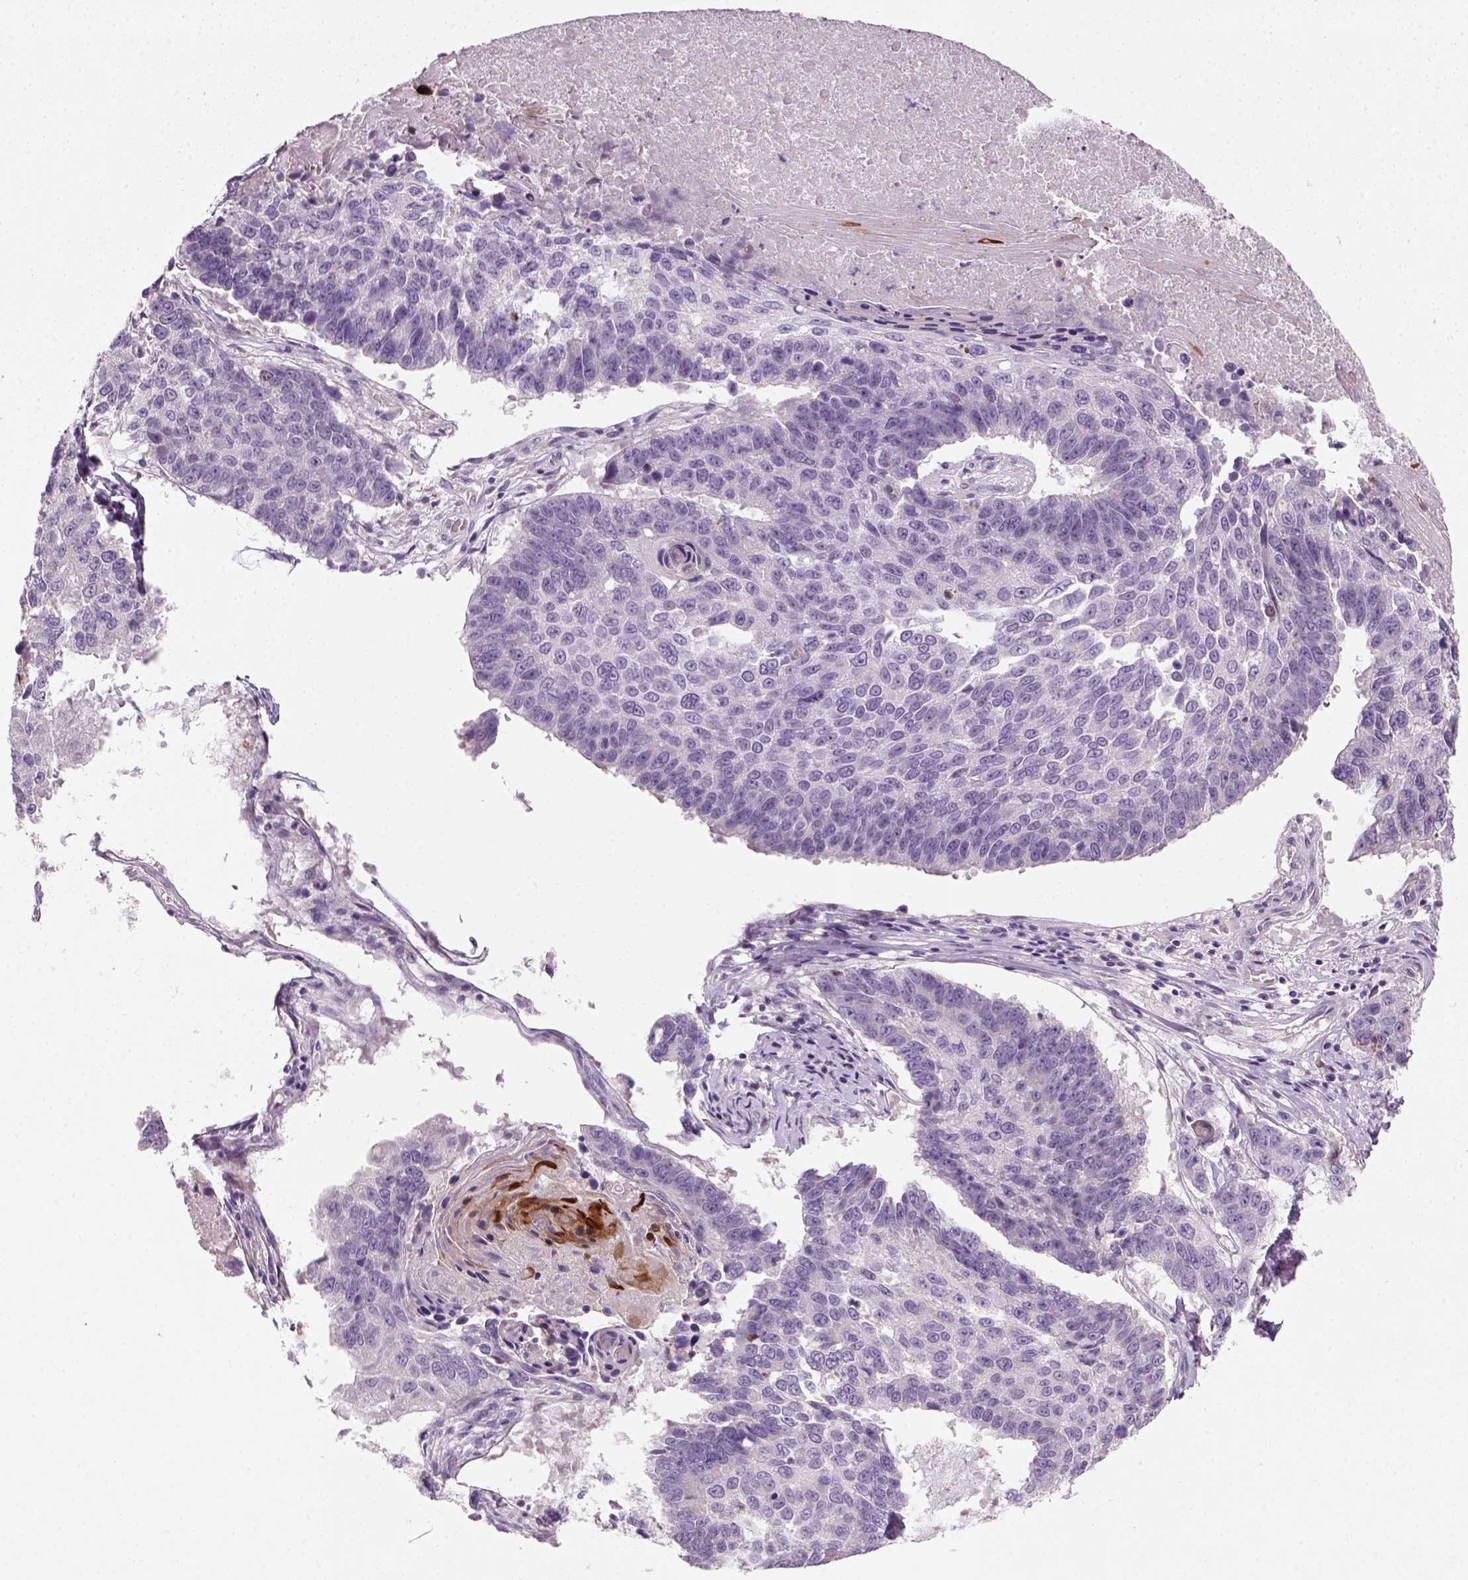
{"staining": {"intensity": "negative", "quantity": "none", "location": "none"}, "tissue": "lung cancer", "cell_type": "Tumor cells", "image_type": "cancer", "snomed": [{"axis": "morphology", "description": "Squamous cell carcinoma, NOS"}, {"axis": "topography", "description": "Lung"}], "caption": "This is an immunohistochemistry photomicrograph of human lung cancer (squamous cell carcinoma). There is no expression in tumor cells.", "gene": "NUDT6", "patient": {"sex": "male", "age": 73}}